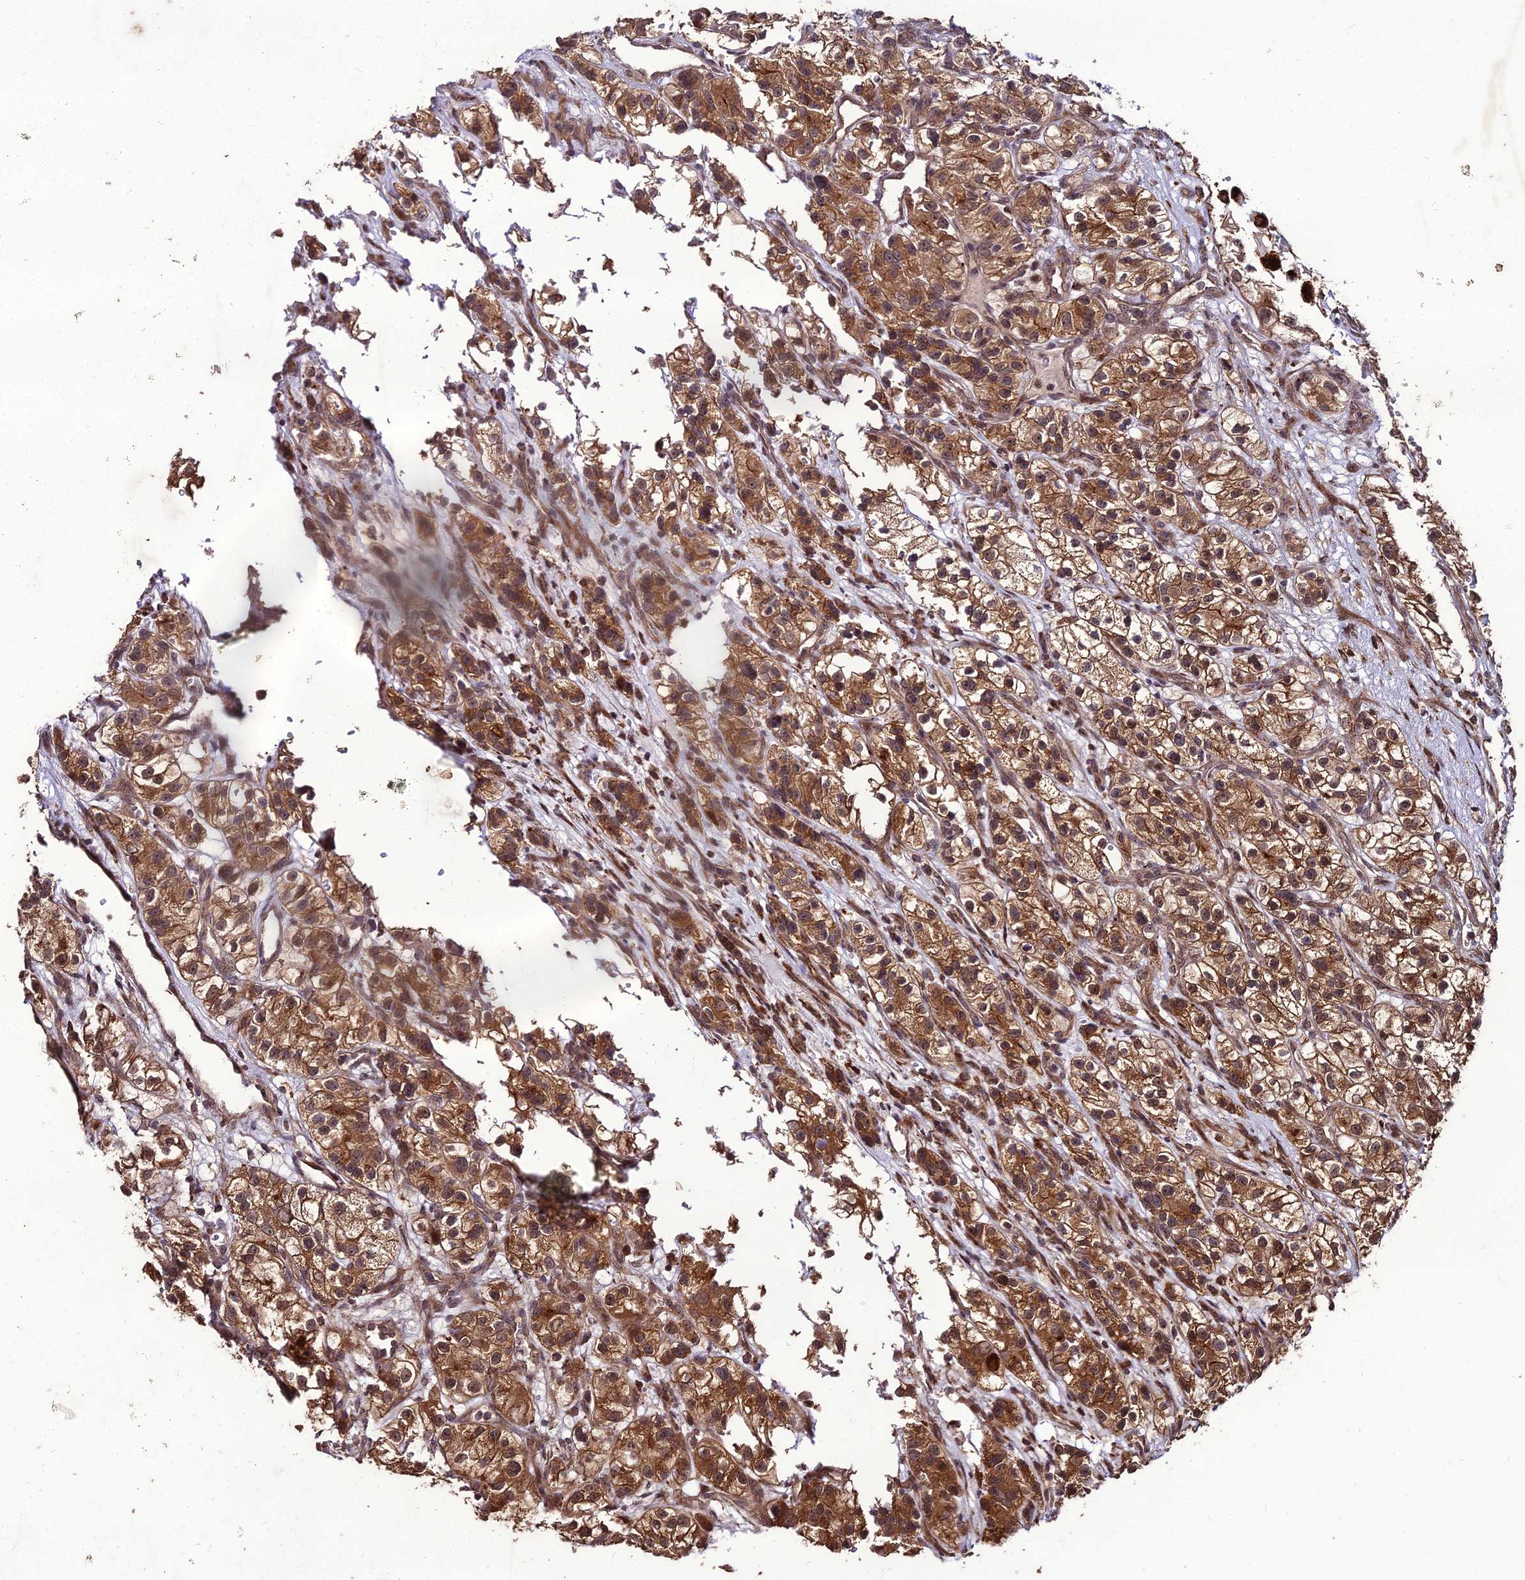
{"staining": {"intensity": "moderate", "quantity": ">75%", "location": "cytoplasmic/membranous,nuclear"}, "tissue": "renal cancer", "cell_type": "Tumor cells", "image_type": "cancer", "snomed": [{"axis": "morphology", "description": "Adenocarcinoma, NOS"}, {"axis": "topography", "description": "Kidney"}], "caption": "The image displays staining of renal cancer (adenocarcinoma), revealing moderate cytoplasmic/membranous and nuclear protein staining (brown color) within tumor cells.", "gene": "ZNF766", "patient": {"sex": "female", "age": 57}}